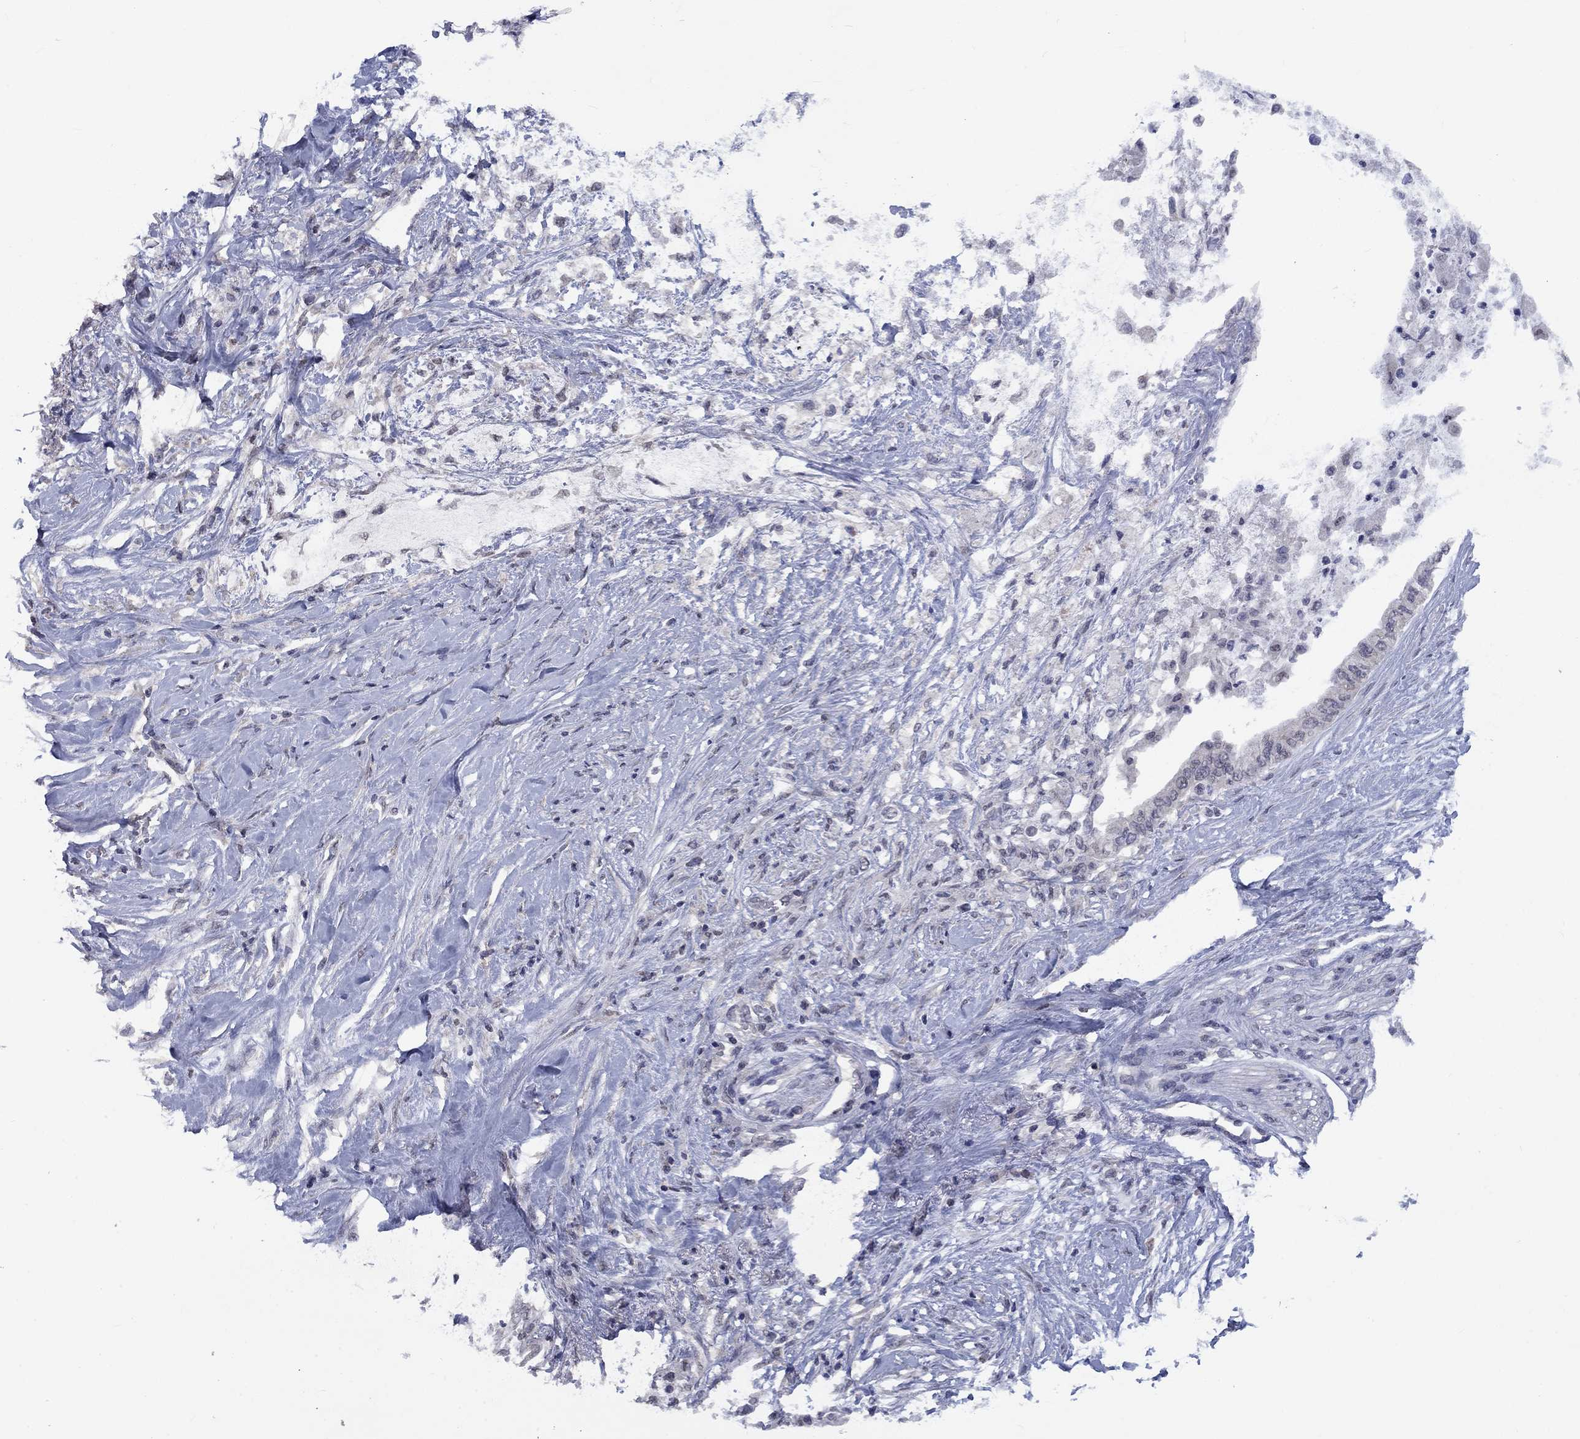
{"staining": {"intensity": "weak", "quantity": "<25%", "location": "cytoplasmic/membranous"}, "tissue": "pancreatic cancer", "cell_type": "Tumor cells", "image_type": "cancer", "snomed": [{"axis": "morphology", "description": "Normal tissue, NOS"}, {"axis": "morphology", "description": "Adenocarcinoma, NOS"}, {"axis": "topography", "description": "Pancreas"}, {"axis": "topography", "description": "Duodenum"}], "caption": "Immunohistochemistry of adenocarcinoma (pancreatic) displays no expression in tumor cells.", "gene": "SPATA33", "patient": {"sex": "female", "age": 60}}